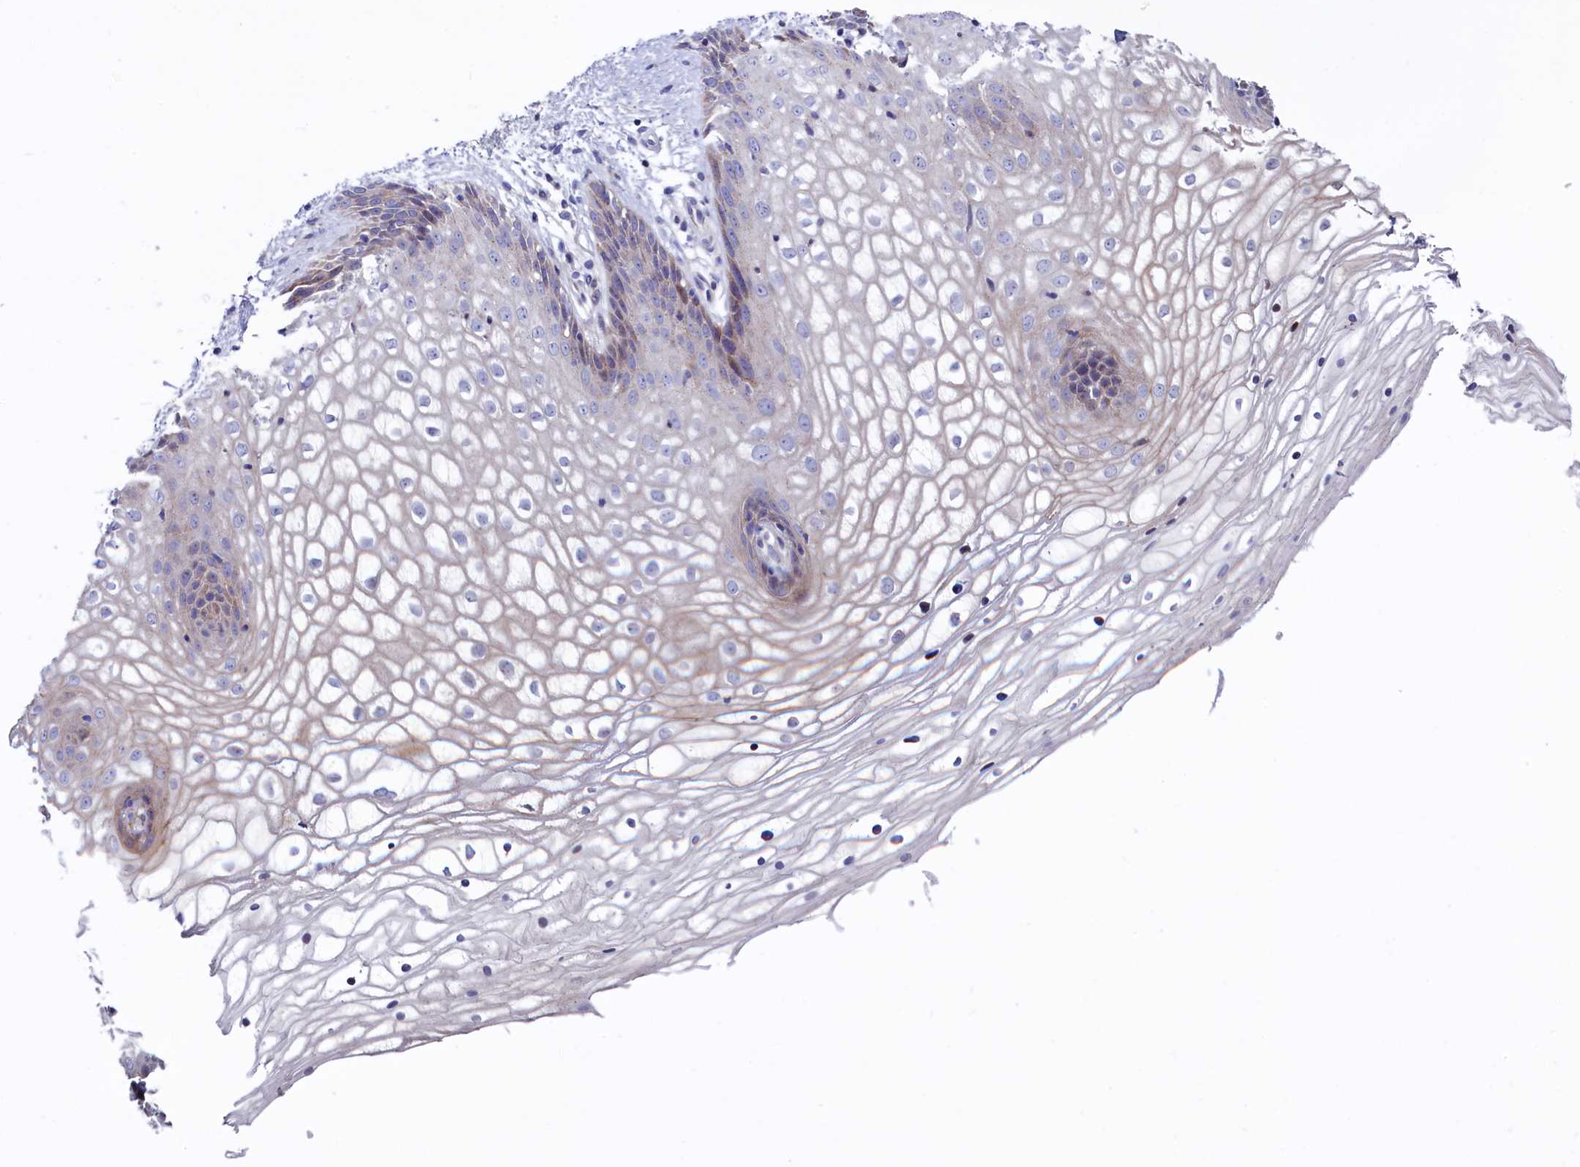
{"staining": {"intensity": "moderate", "quantity": "<25%", "location": "cytoplasmic/membranous"}, "tissue": "vagina", "cell_type": "Squamous epithelial cells", "image_type": "normal", "snomed": [{"axis": "morphology", "description": "Normal tissue, NOS"}, {"axis": "topography", "description": "Vagina"}], "caption": "Vagina stained with a brown dye shows moderate cytoplasmic/membranous positive staining in about <25% of squamous epithelial cells.", "gene": "NUDT7", "patient": {"sex": "female", "age": 34}}